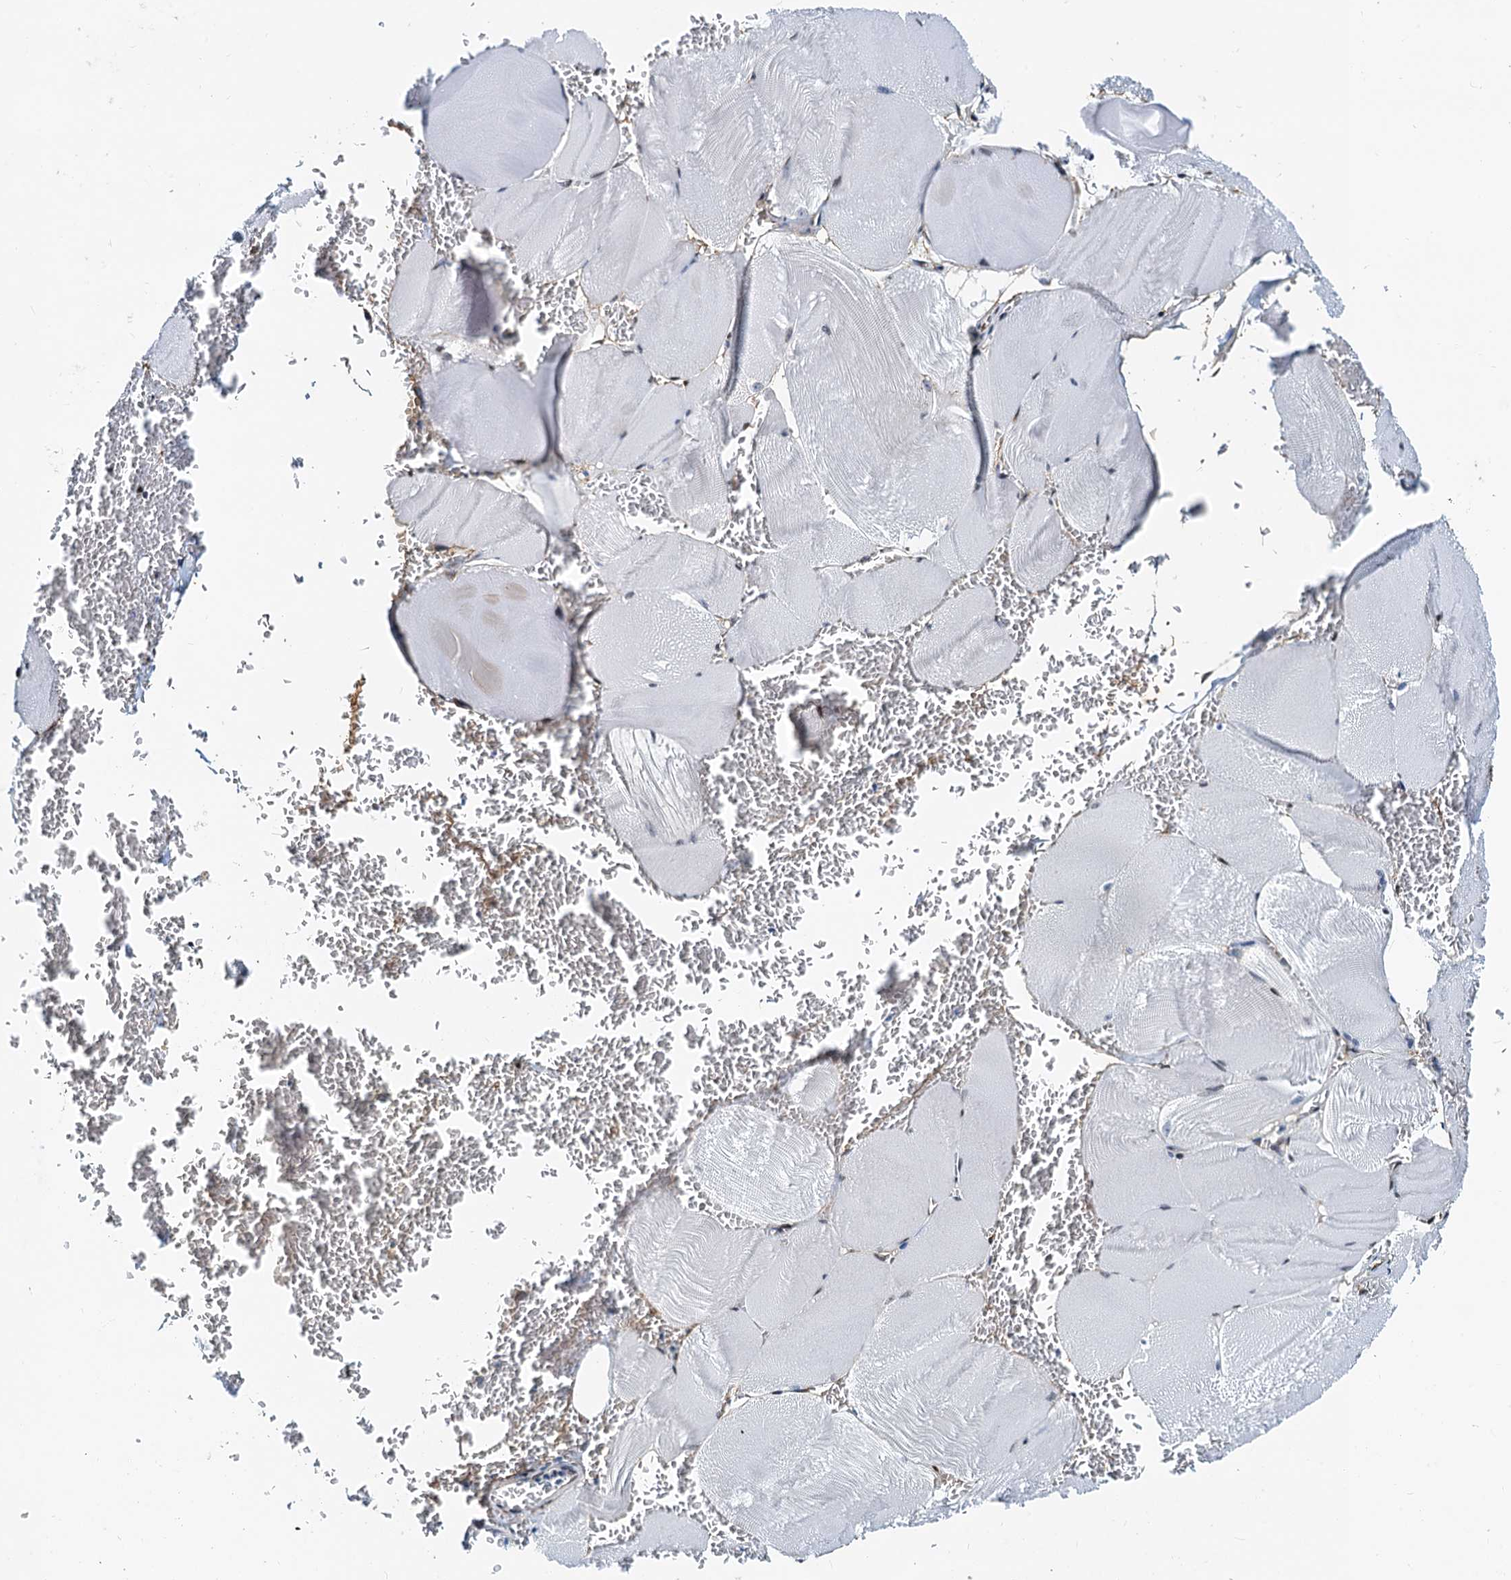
{"staining": {"intensity": "negative", "quantity": "none", "location": "none"}, "tissue": "skeletal muscle", "cell_type": "Myocytes", "image_type": "normal", "snomed": [{"axis": "morphology", "description": "Normal tissue, NOS"}, {"axis": "morphology", "description": "Basal cell carcinoma"}, {"axis": "topography", "description": "Skeletal muscle"}], "caption": "Immunohistochemistry histopathology image of unremarkable skeletal muscle: human skeletal muscle stained with DAB demonstrates no significant protein expression in myocytes.", "gene": "PTGES3", "patient": {"sex": "female", "age": 64}}